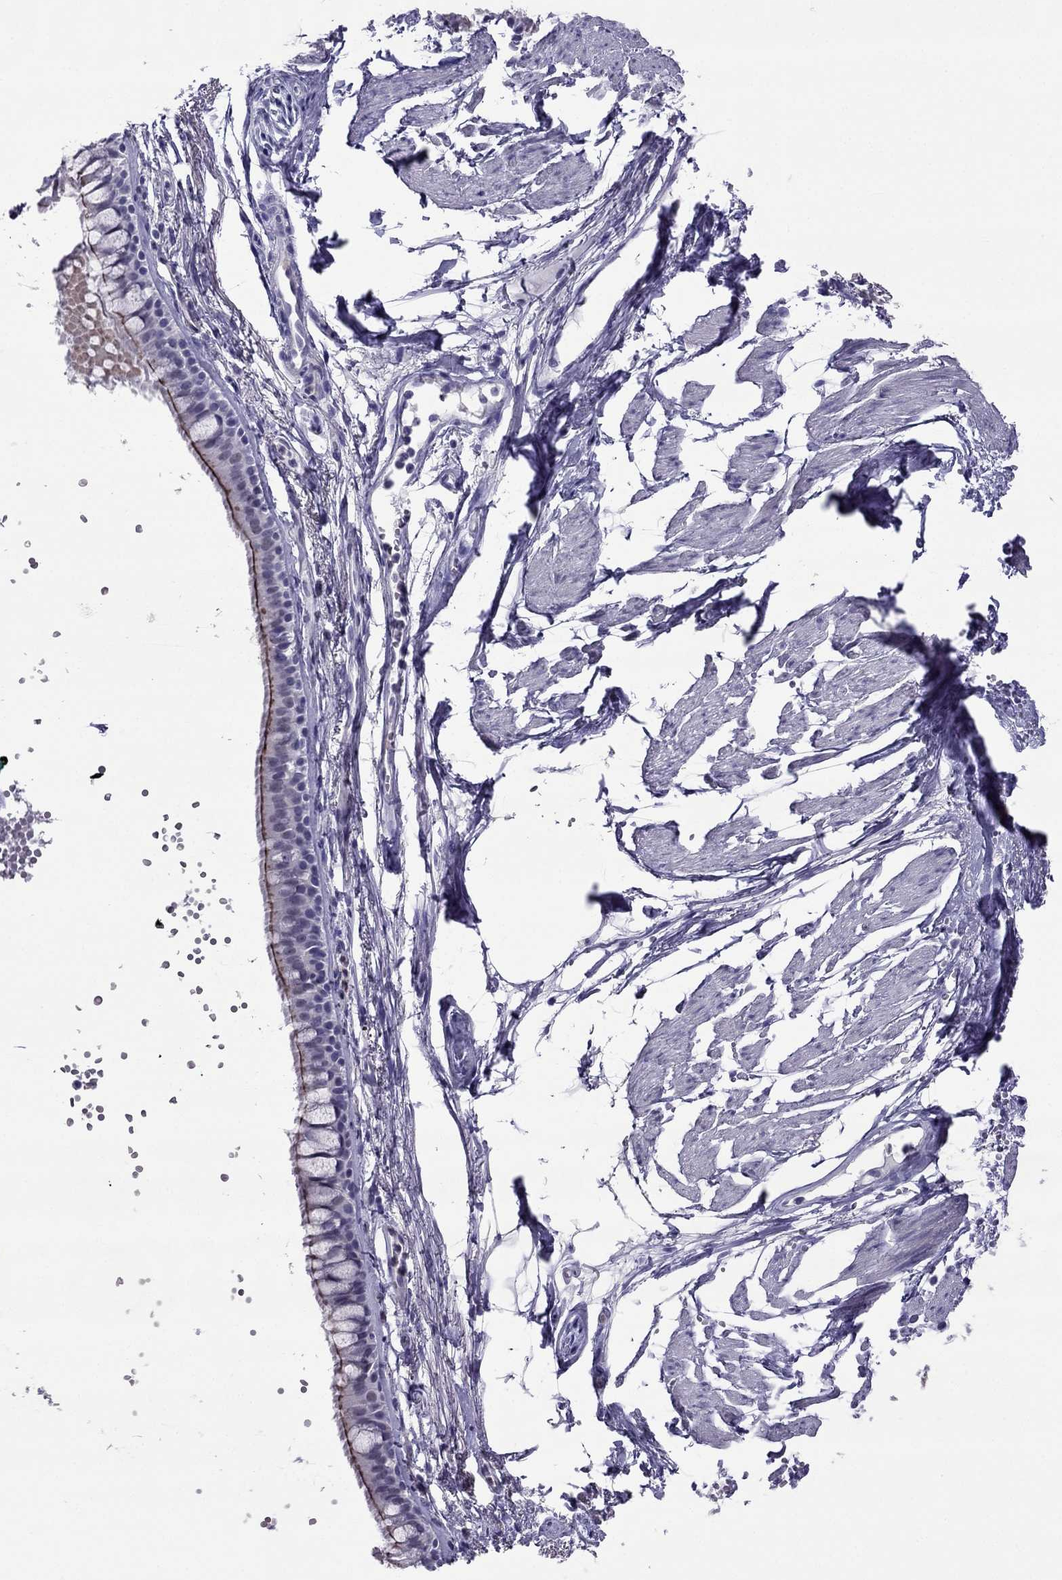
{"staining": {"intensity": "negative", "quantity": "none", "location": "none"}, "tissue": "soft tissue", "cell_type": "Fibroblasts", "image_type": "normal", "snomed": [{"axis": "morphology", "description": "Normal tissue, NOS"}, {"axis": "morphology", "description": "Squamous cell carcinoma, NOS"}, {"axis": "topography", "description": "Cartilage tissue"}, {"axis": "topography", "description": "Lung"}], "caption": "Immunohistochemistry photomicrograph of normal soft tissue: soft tissue stained with DAB exhibits no significant protein staining in fibroblasts.", "gene": "CROCC2", "patient": {"sex": "male", "age": 66}}